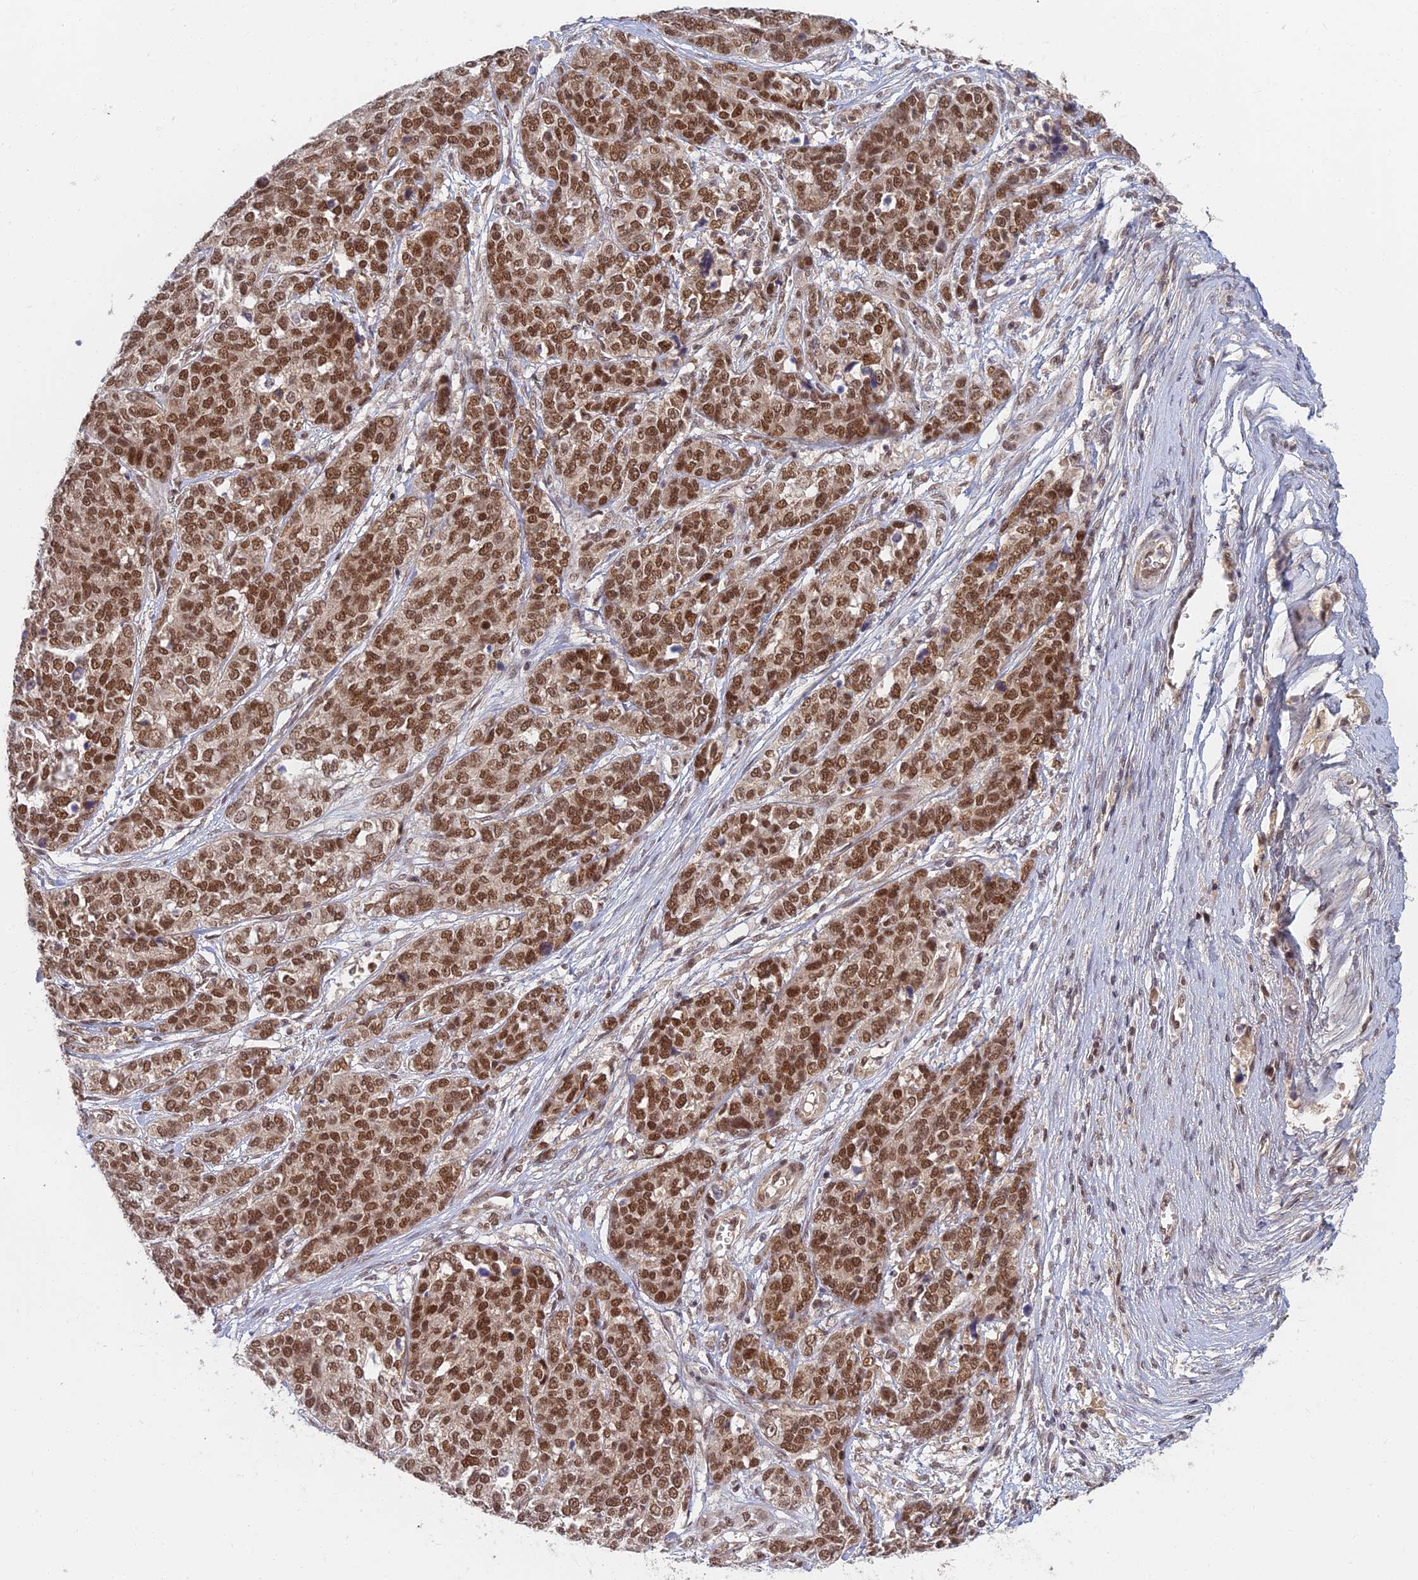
{"staining": {"intensity": "strong", "quantity": ">75%", "location": "nuclear"}, "tissue": "ovarian cancer", "cell_type": "Tumor cells", "image_type": "cancer", "snomed": [{"axis": "morphology", "description": "Cystadenocarcinoma, serous, NOS"}, {"axis": "topography", "description": "Ovary"}], "caption": "An immunohistochemistry histopathology image of tumor tissue is shown. Protein staining in brown labels strong nuclear positivity in ovarian cancer (serous cystadenocarcinoma) within tumor cells.", "gene": "TCEA2", "patient": {"sex": "female", "age": 44}}